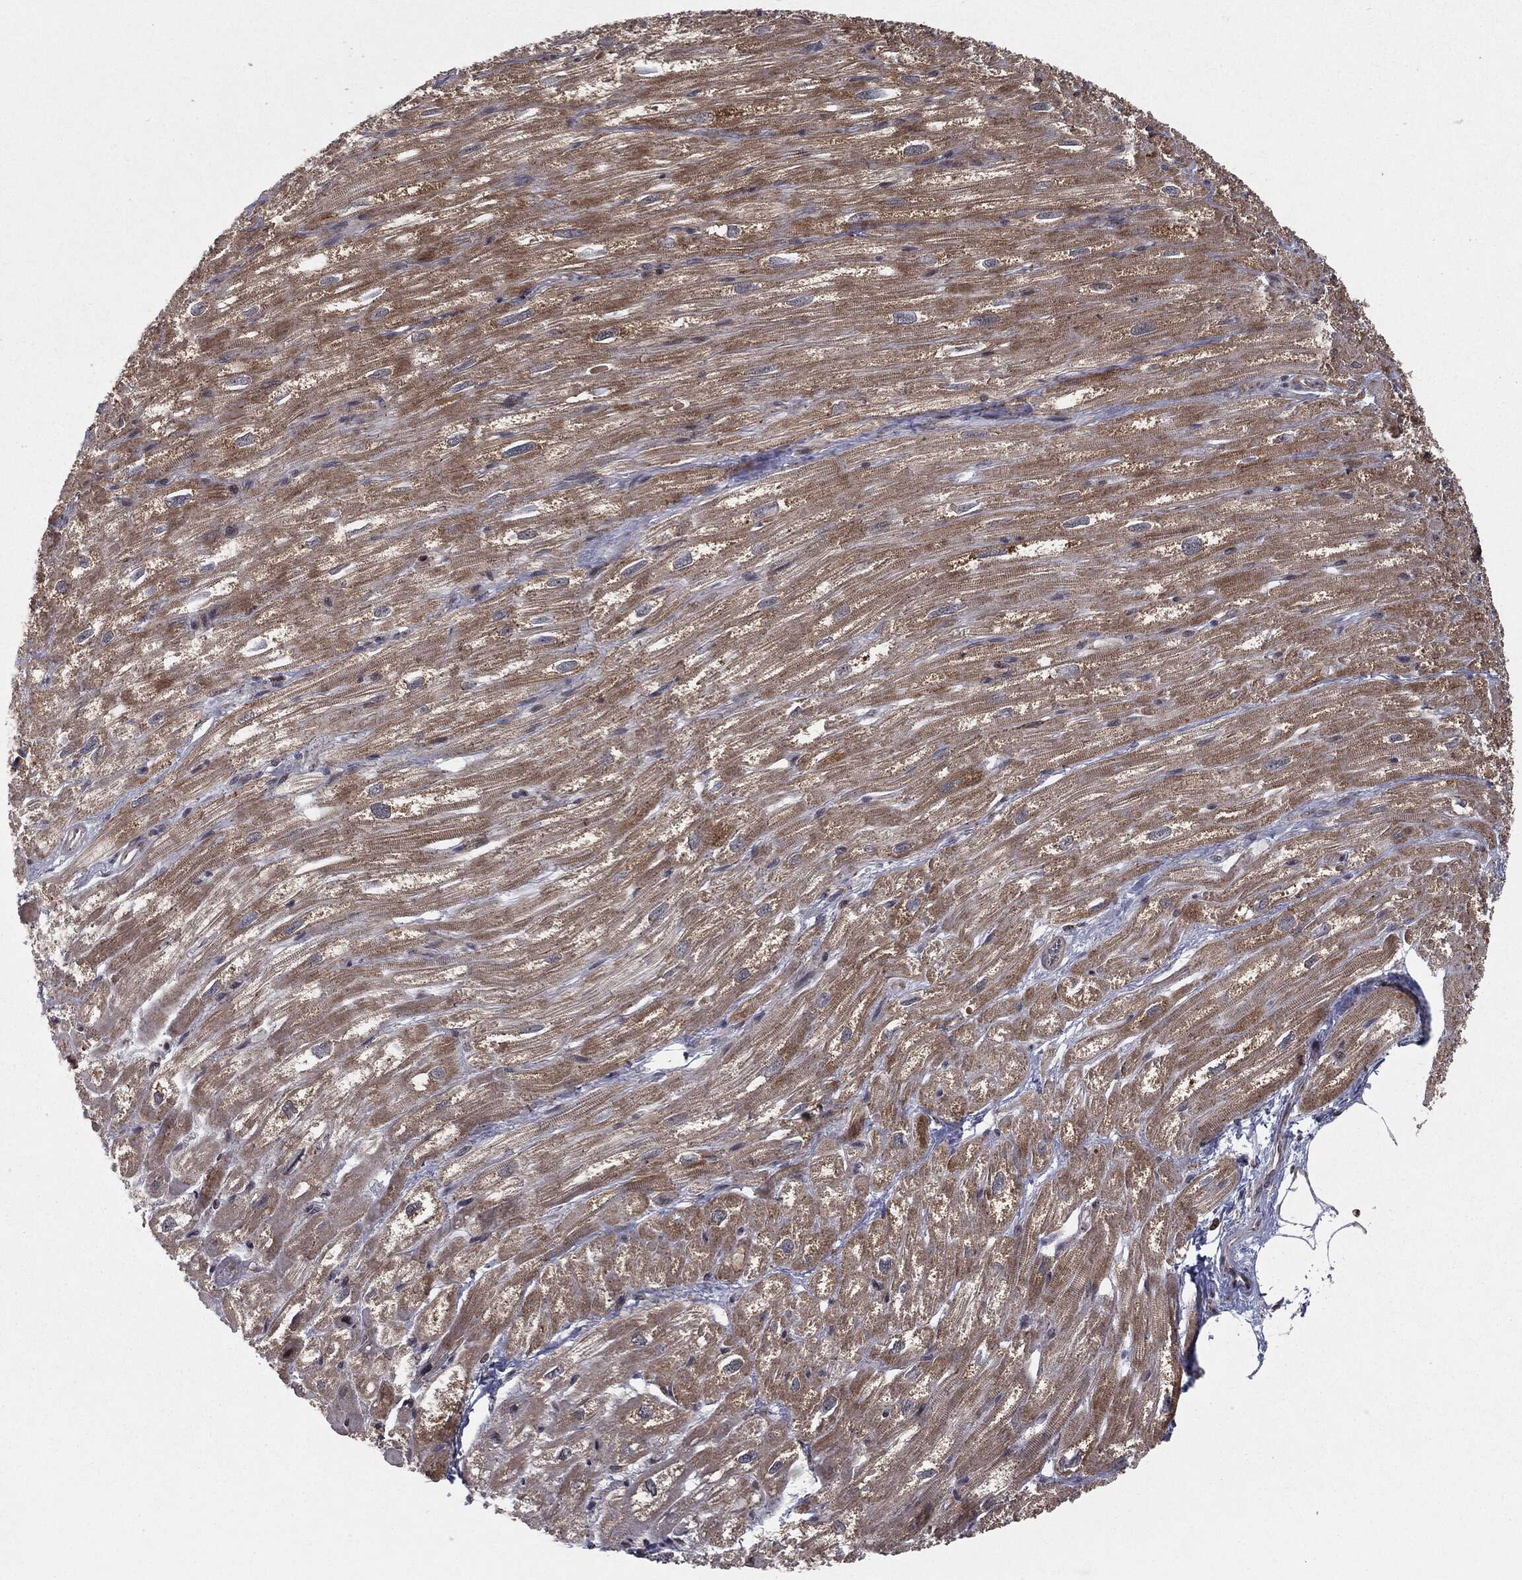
{"staining": {"intensity": "moderate", "quantity": "25%-75%", "location": "cytoplasmic/membranous"}, "tissue": "heart muscle", "cell_type": "Cardiomyocytes", "image_type": "normal", "snomed": [{"axis": "morphology", "description": "Normal tissue, NOS"}, {"axis": "topography", "description": "Heart"}], "caption": "A micrograph of heart muscle stained for a protein demonstrates moderate cytoplasmic/membranous brown staining in cardiomyocytes. (DAB IHC with brightfield microscopy, high magnification).", "gene": "CHCHD2", "patient": {"sex": "male", "age": 62}}